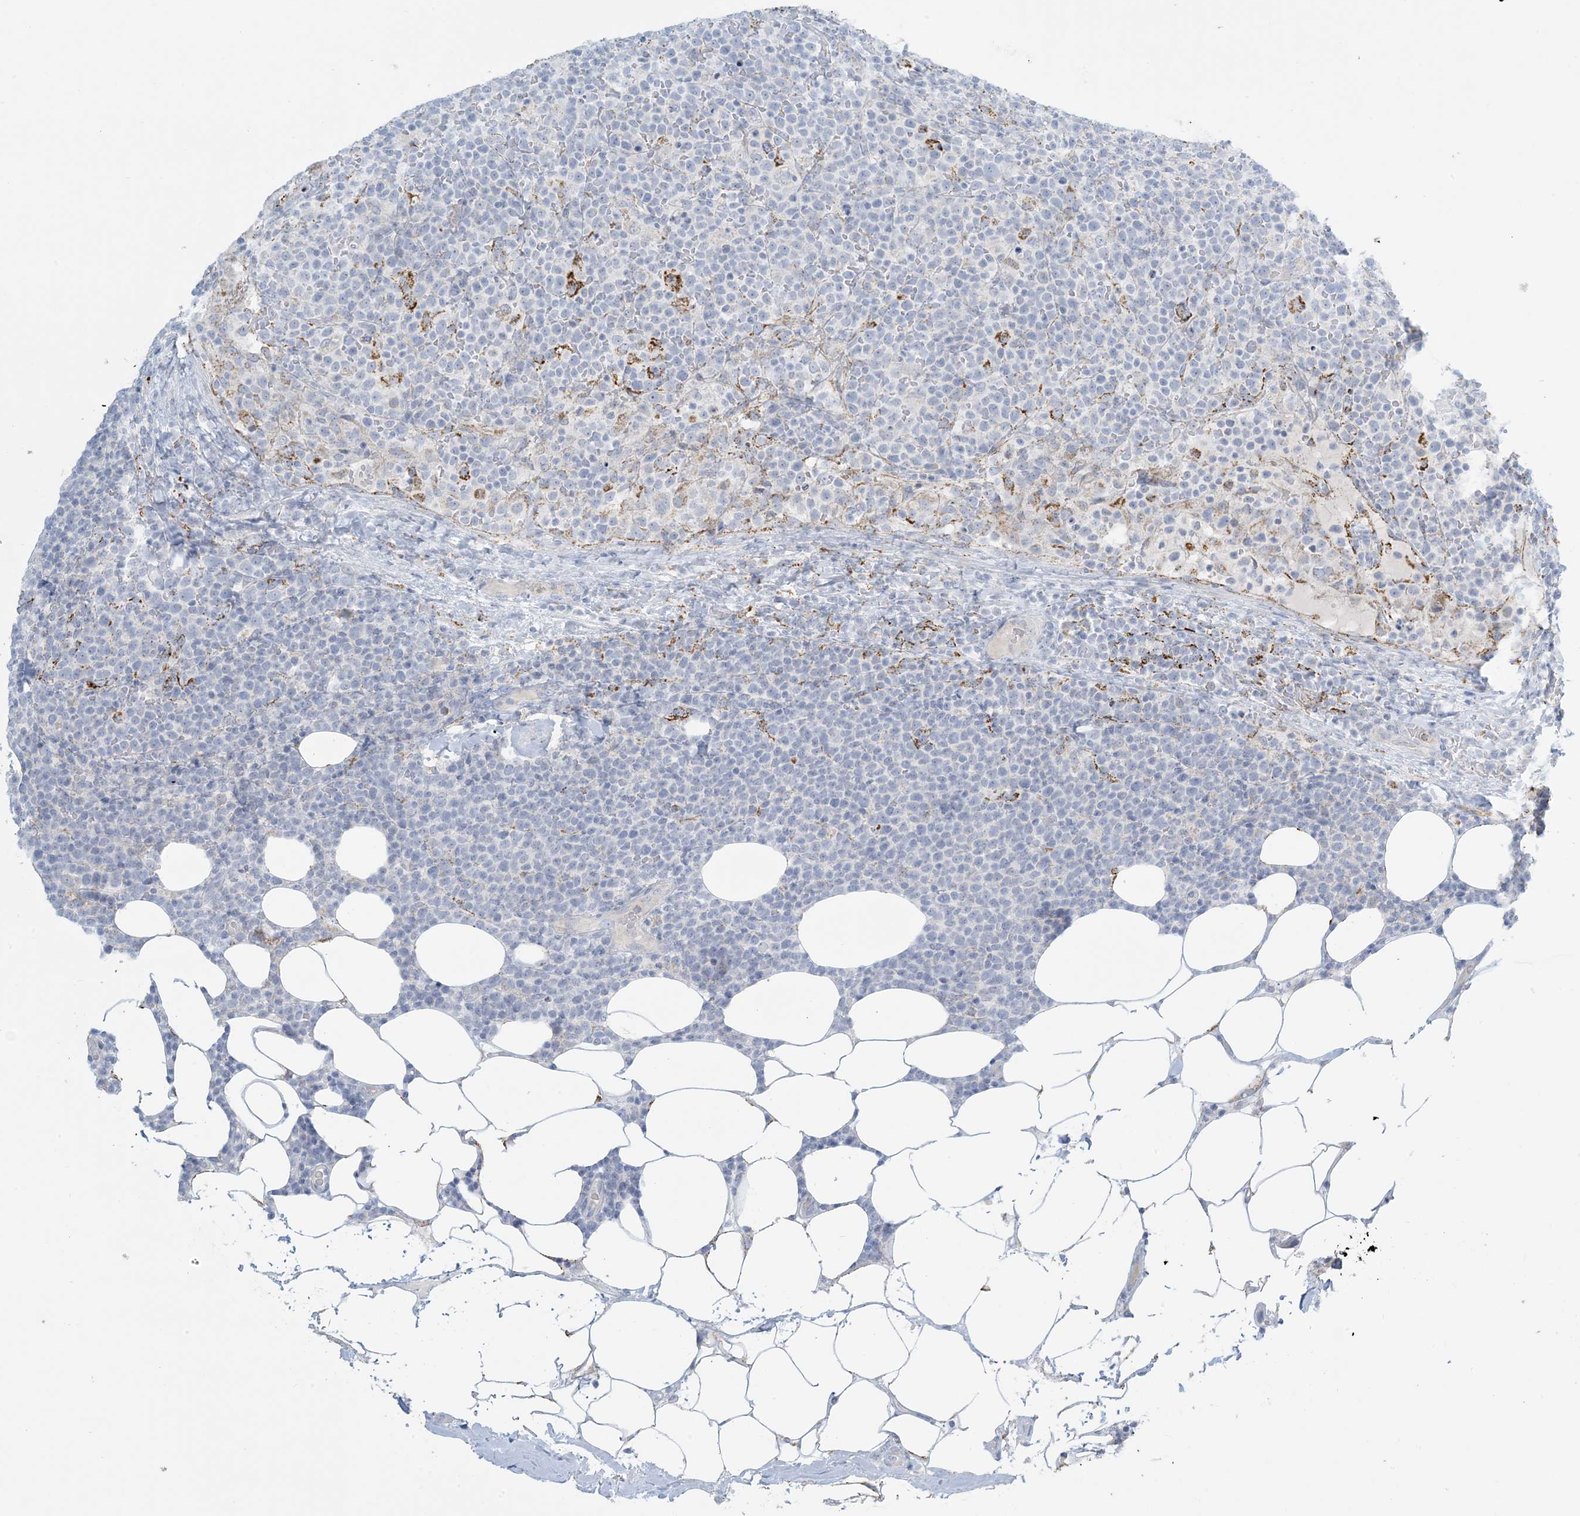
{"staining": {"intensity": "negative", "quantity": "none", "location": "none"}, "tissue": "lymphoma", "cell_type": "Tumor cells", "image_type": "cancer", "snomed": [{"axis": "morphology", "description": "Malignant lymphoma, non-Hodgkin's type, High grade"}, {"axis": "topography", "description": "Lymph node"}], "caption": "Tumor cells are negative for brown protein staining in lymphoma. (DAB immunohistochemistry visualized using brightfield microscopy, high magnification).", "gene": "ZDHHC4", "patient": {"sex": "male", "age": 61}}